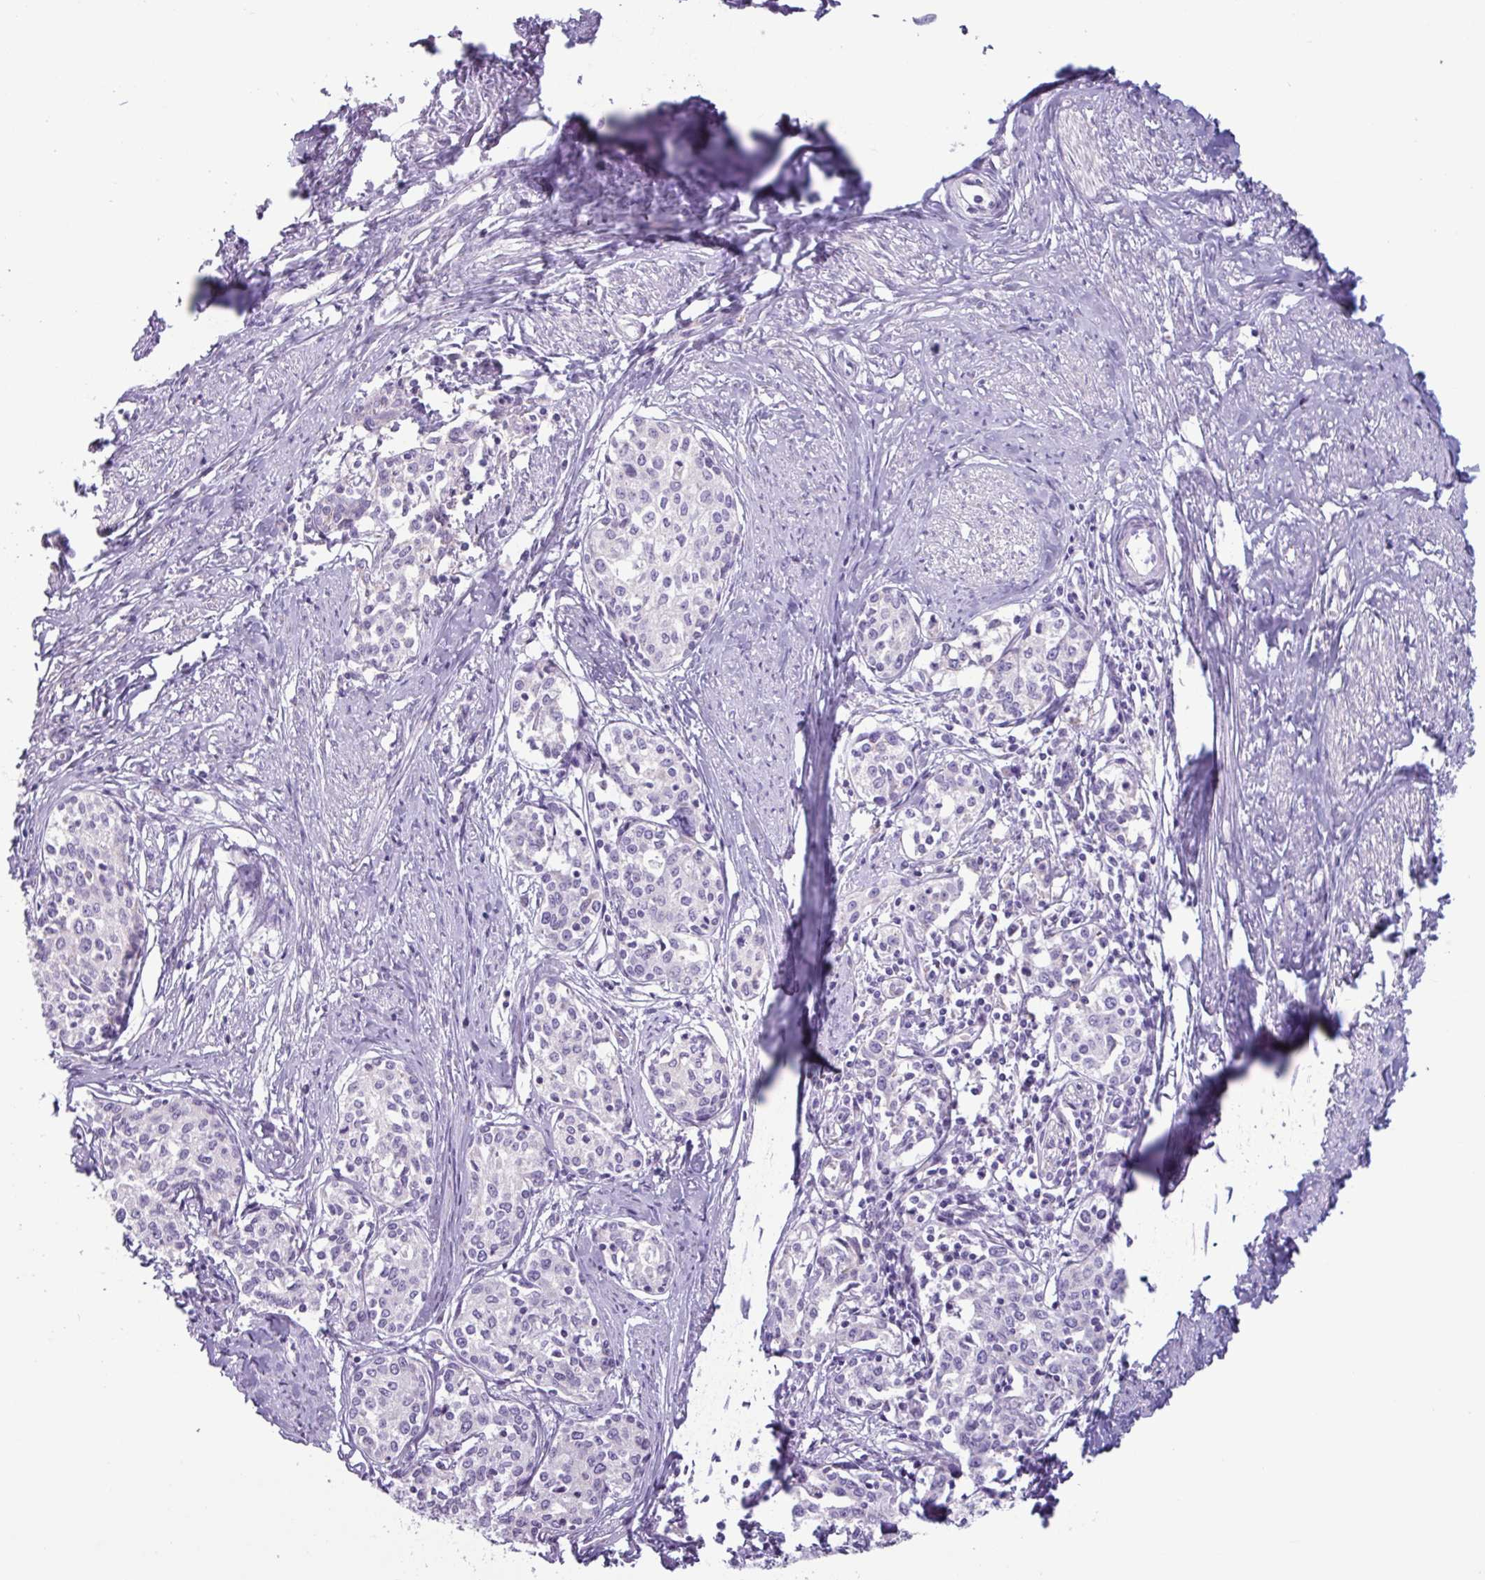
{"staining": {"intensity": "negative", "quantity": "none", "location": "none"}, "tissue": "cervical cancer", "cell_type": "Tumor cells", "image_type": "cancer", "snomed": [{"axis": "morphology", "description": "Squamous cell carcinoma, NOS"}, {"axis": "morphology", "description": "Adenocarcinoma, NOS"}, {"axis": "topography", "description": "Cervix"}], "caption": "The IHC histopathology image has no significant positivity in tumor cells of cervical adenocarcinoma tissue.", "gene": "ADGRE1", "patient": {"sex": "female", "age": 52}}